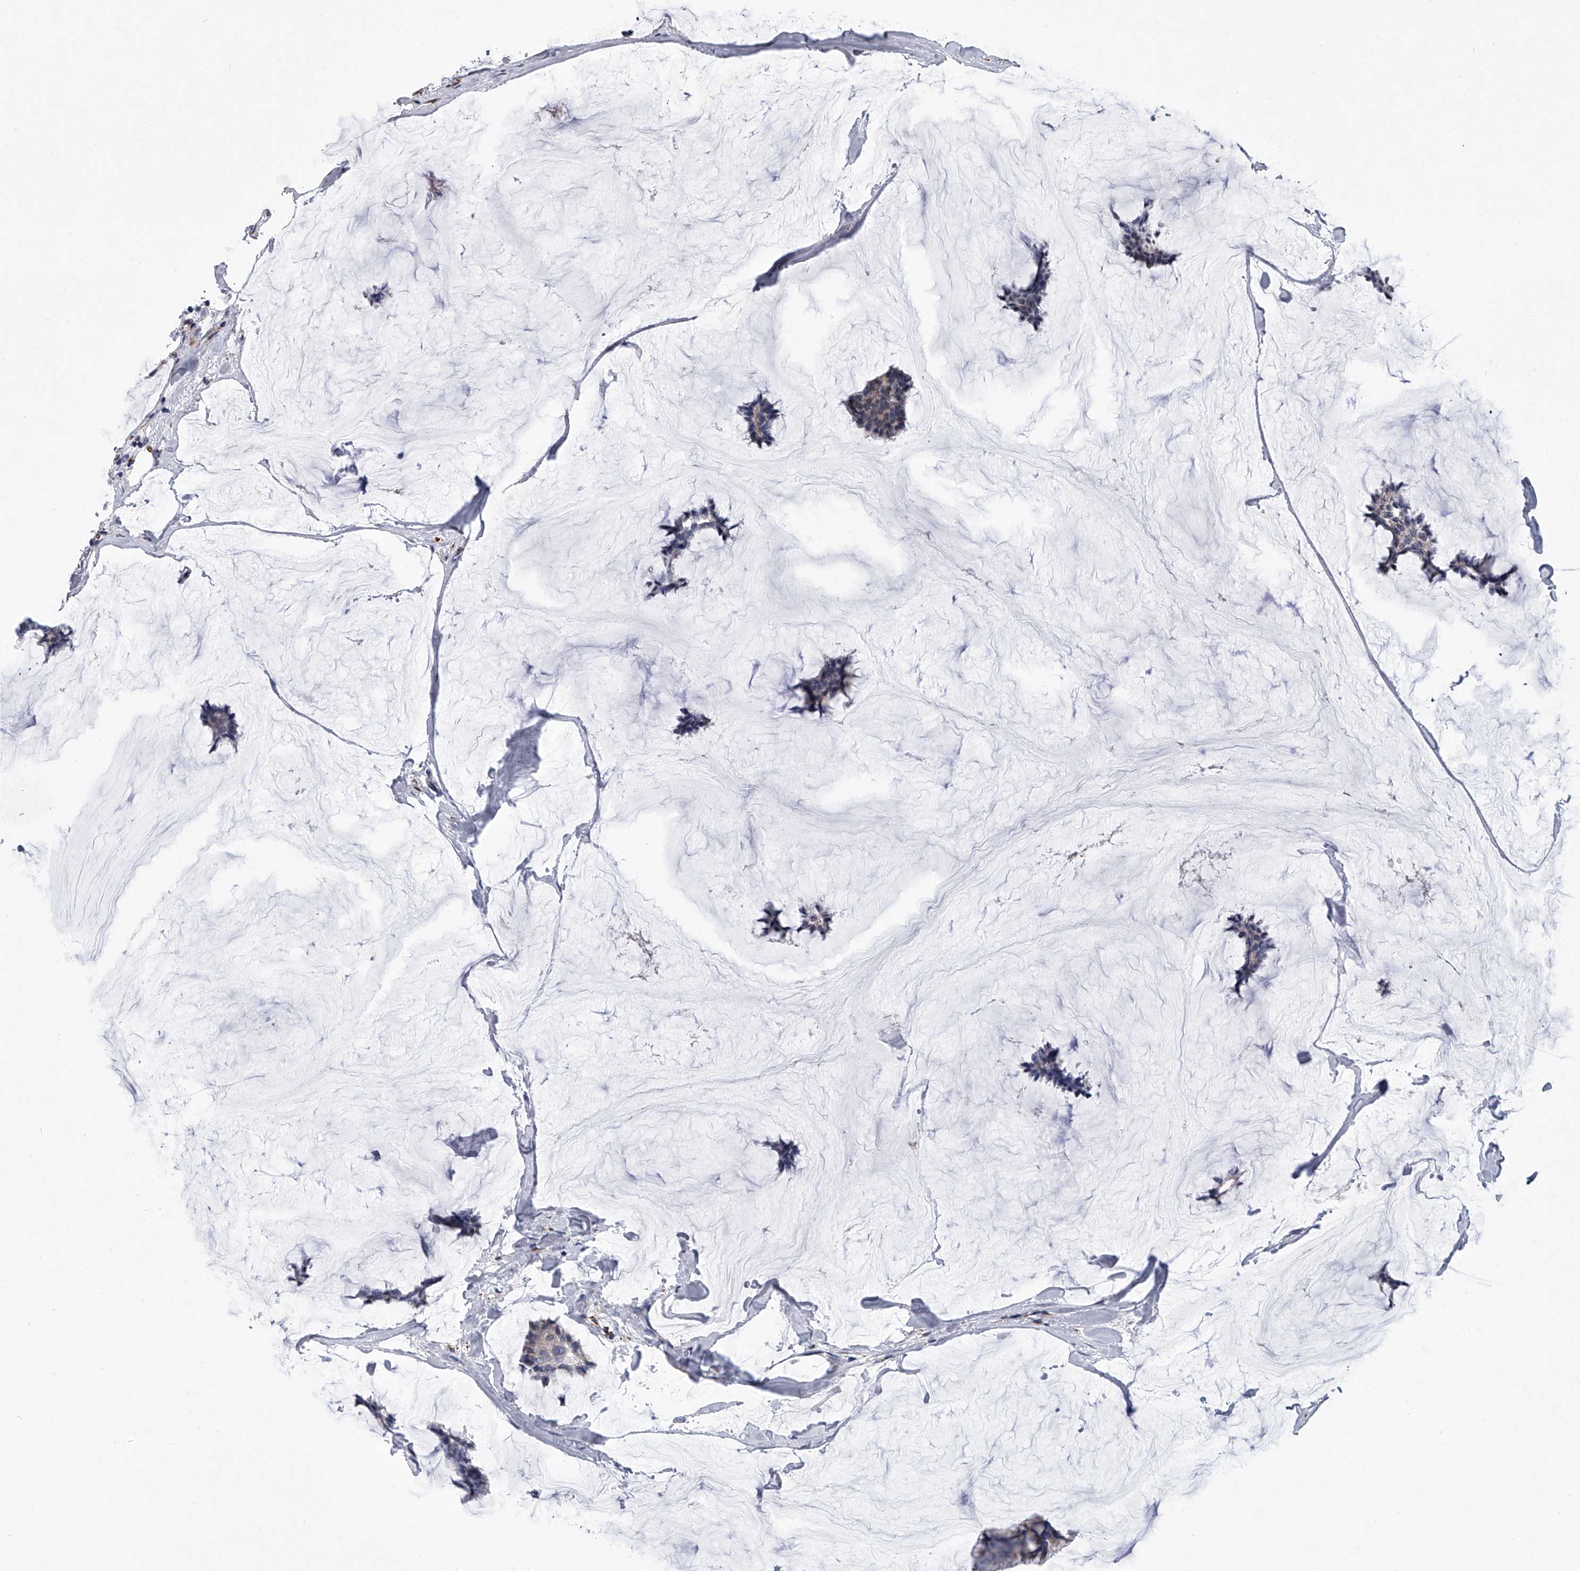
{"staining": {"intensity": "weak", "quantity": "<25%", "location": "cytoplasmic/membranous"}, "tissue": "breast cancer", "cell_type": "Tumor cells", "image_type": "cancer", "snomed": [{"axis": "morphology", "description": "Duct carcinoma"}, {"axis": "topography", "description": "Breast"}], "caption": "The photomicrograph shows no significant positivity in tumor cells of breast cancer. (DAB immunohistochemistry (IHC) visualized using brightfield microscopy, high magnification).", "gene": "TRIM8", "patient": {"sex": "female", "age": 93}}